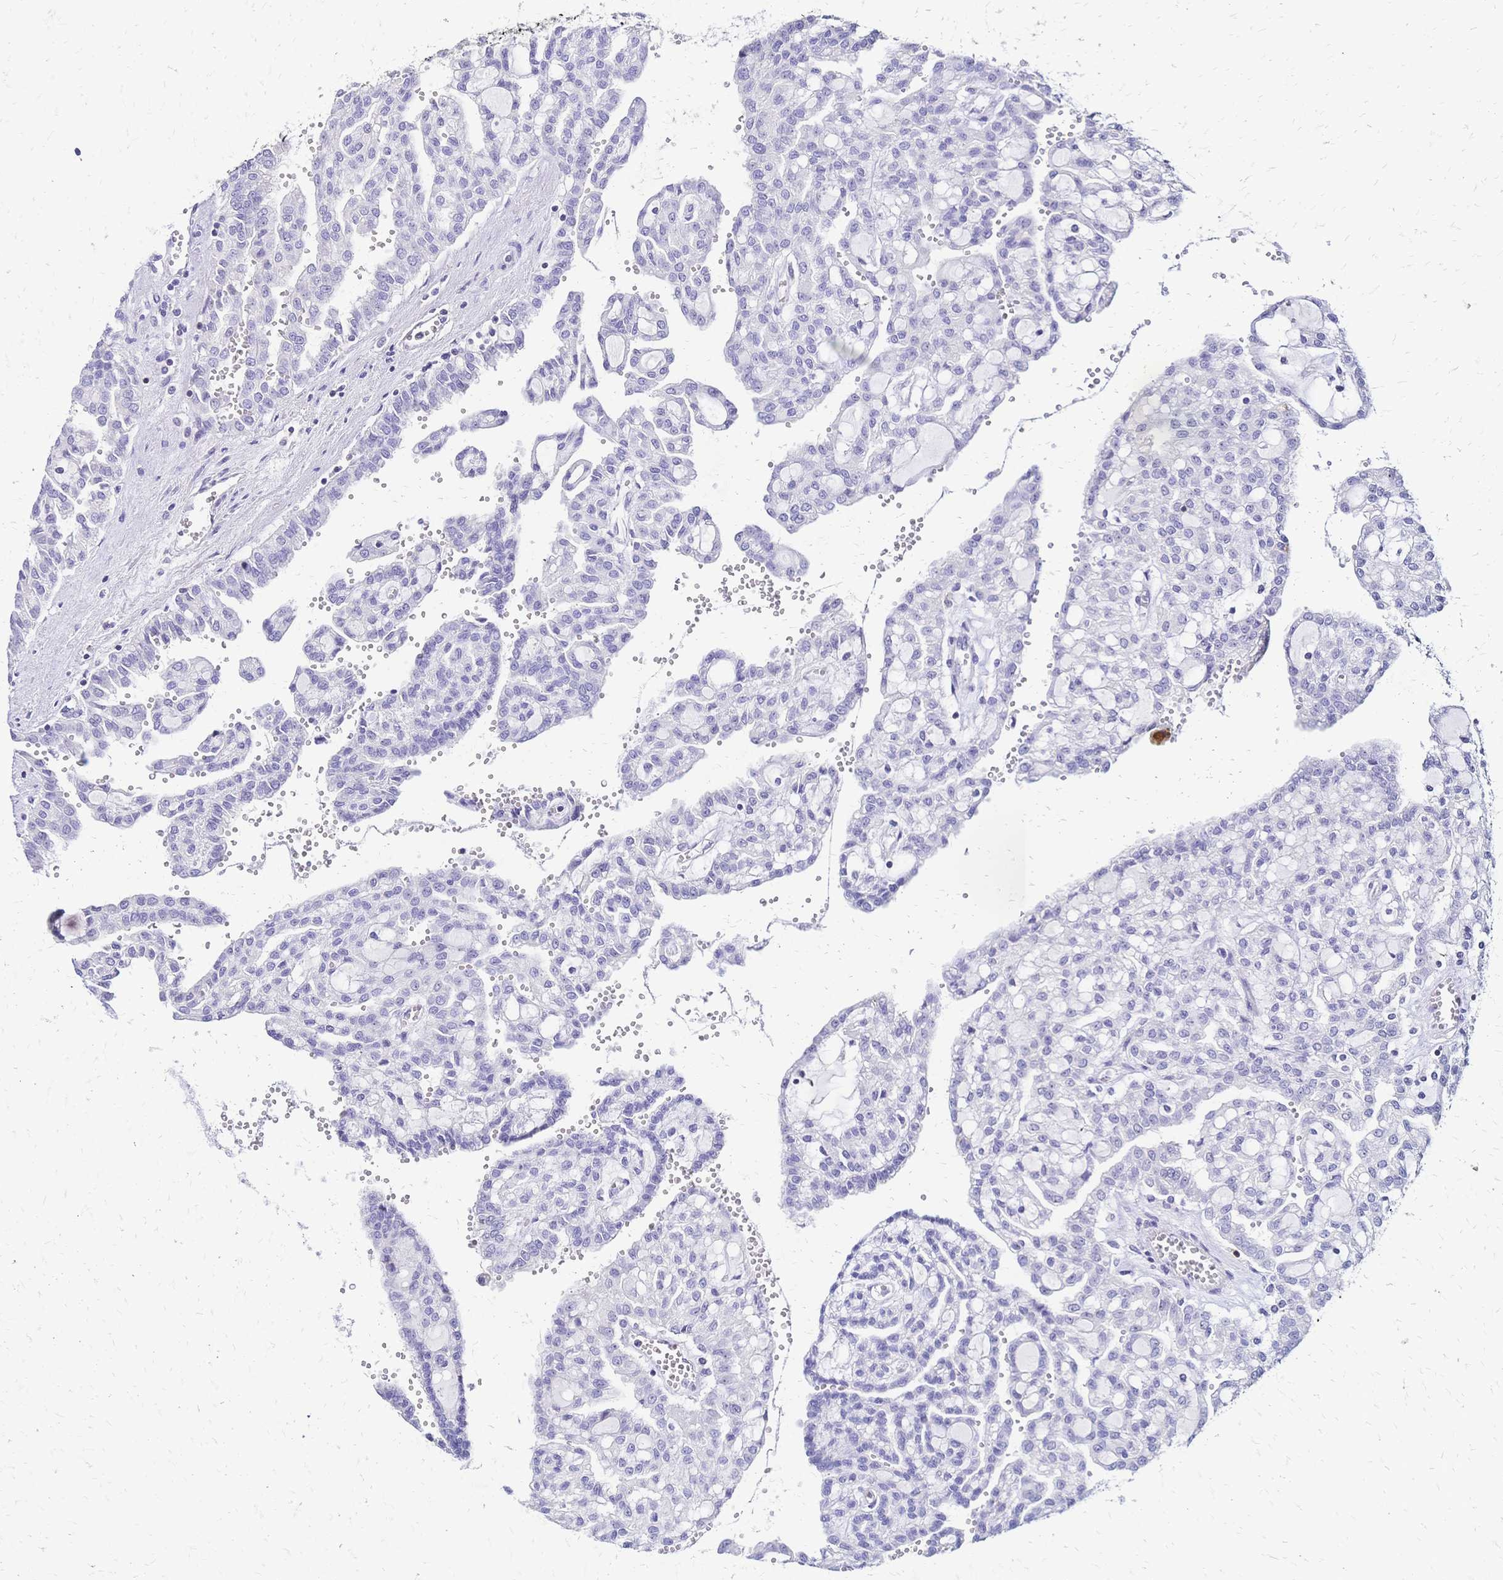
{"staining": {"intensity": "negative", "quantity": "none", "location": "none"}, "tissue": "renal cancer", "cell_type": "Tumor cells", "image_type": "cancer", "snomed": [{"axis": "morphology", "description": "Adenocarcinoma, NOS"}, {"axis": "topography", "description": "Kidney"}], "caption": "There is no significant staining in tumor cells of renal cancer (adenocarcinoma).", "gene": "IL2RA", "patient": {"sex": "male", "age": 63}}